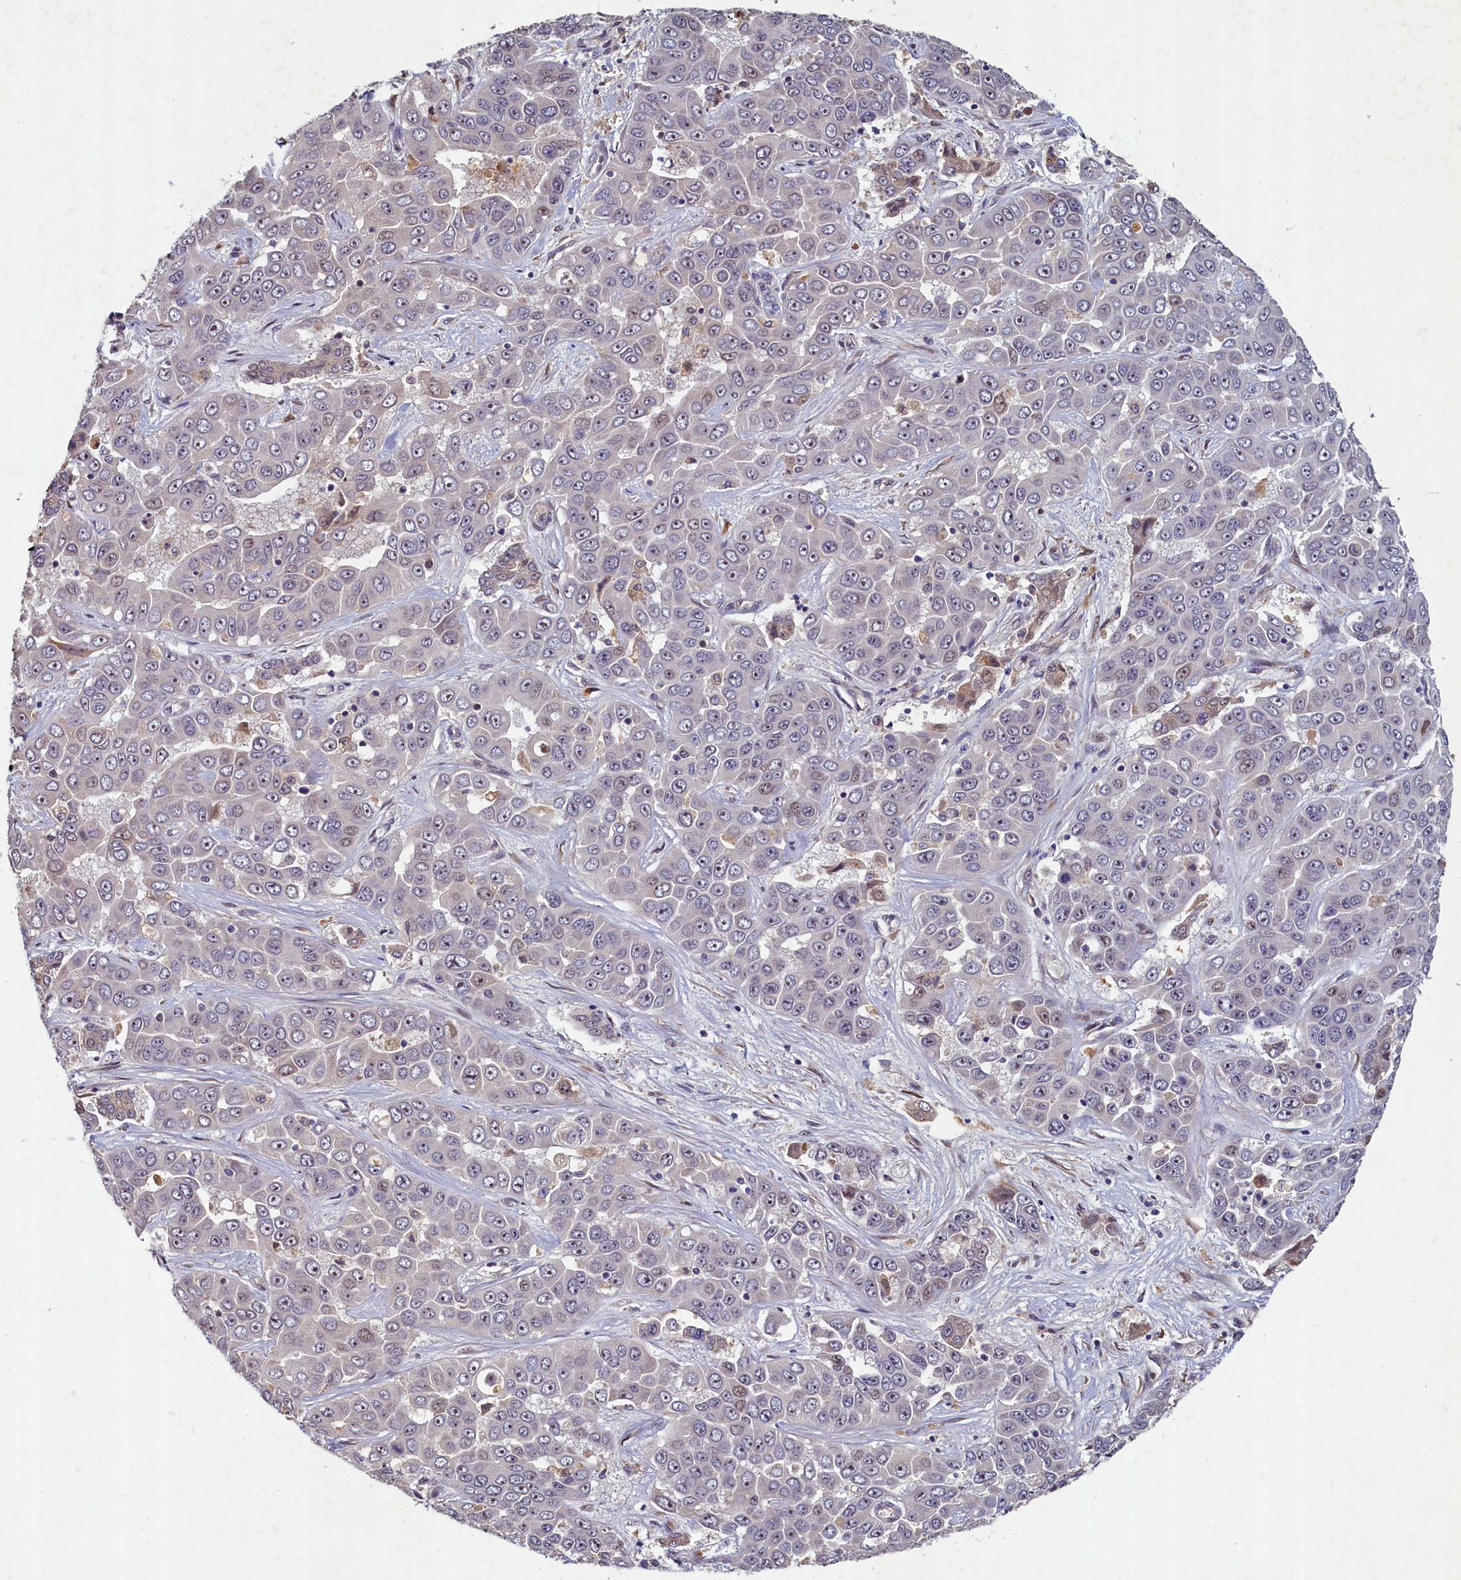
{"staining": {"intensity": "negative", "quantity": "none", "location": "none"}, "tissue": "liver cancer", "cell_type": "Tumor cells", "image_type": "cancer", "snomed": [{"axis": "morphology", "description": "Cholangiocarcinoma"}, {"axis": "topography", "description": "Liver"}], "caption": "Tumor cells are negative for protein expression in human liver cancer (cholangiocarcinoma).", "gene": "LATS2", "patient": {"sex": "female", "age": 52}}